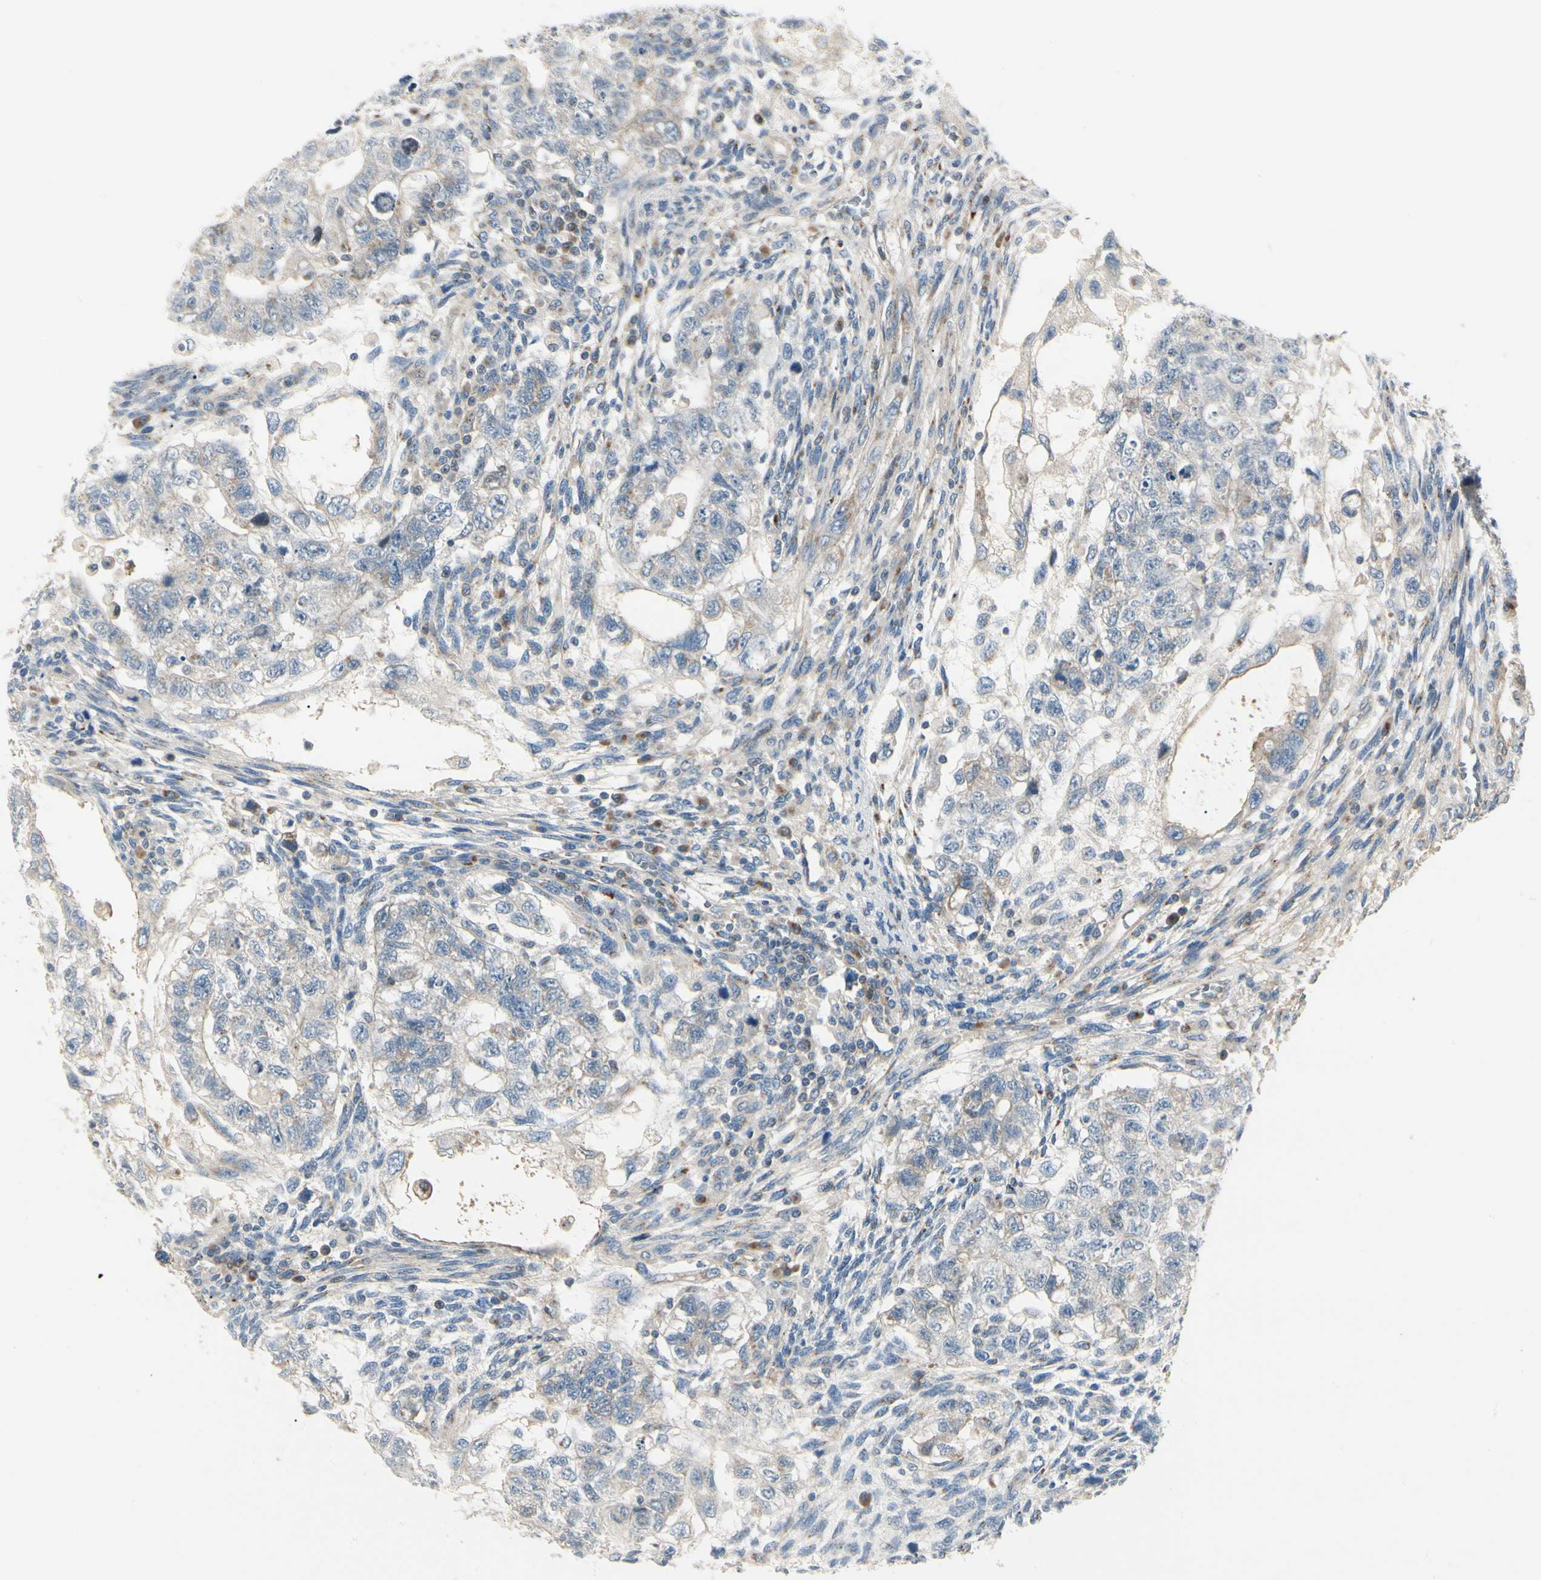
{"staining": {"intensity": "weak", "quantity": "25%-75%", "location": "cytoplasmic/membranous"}, "tissue": "testis cancer", "cell_type": "Tumor cells", "image_type": "cancer", "snomed": [{"axis": "morphology", "description": "Normal tissue, NOS"}, {"axis": "morphology", "description": "Carcinoma, Embryonal, NOS"}, {"axis": "topography", "description": "Testis"}], "caption": "An image showing weak cytoplasmic/membranous staining in about 25%-75% of tumor cells in testis embryonal carcinoma, as visualized by brown immunohistochemical staining.", "gene": "ABCA3", "patient": {"sex": "male", "age": 36}}